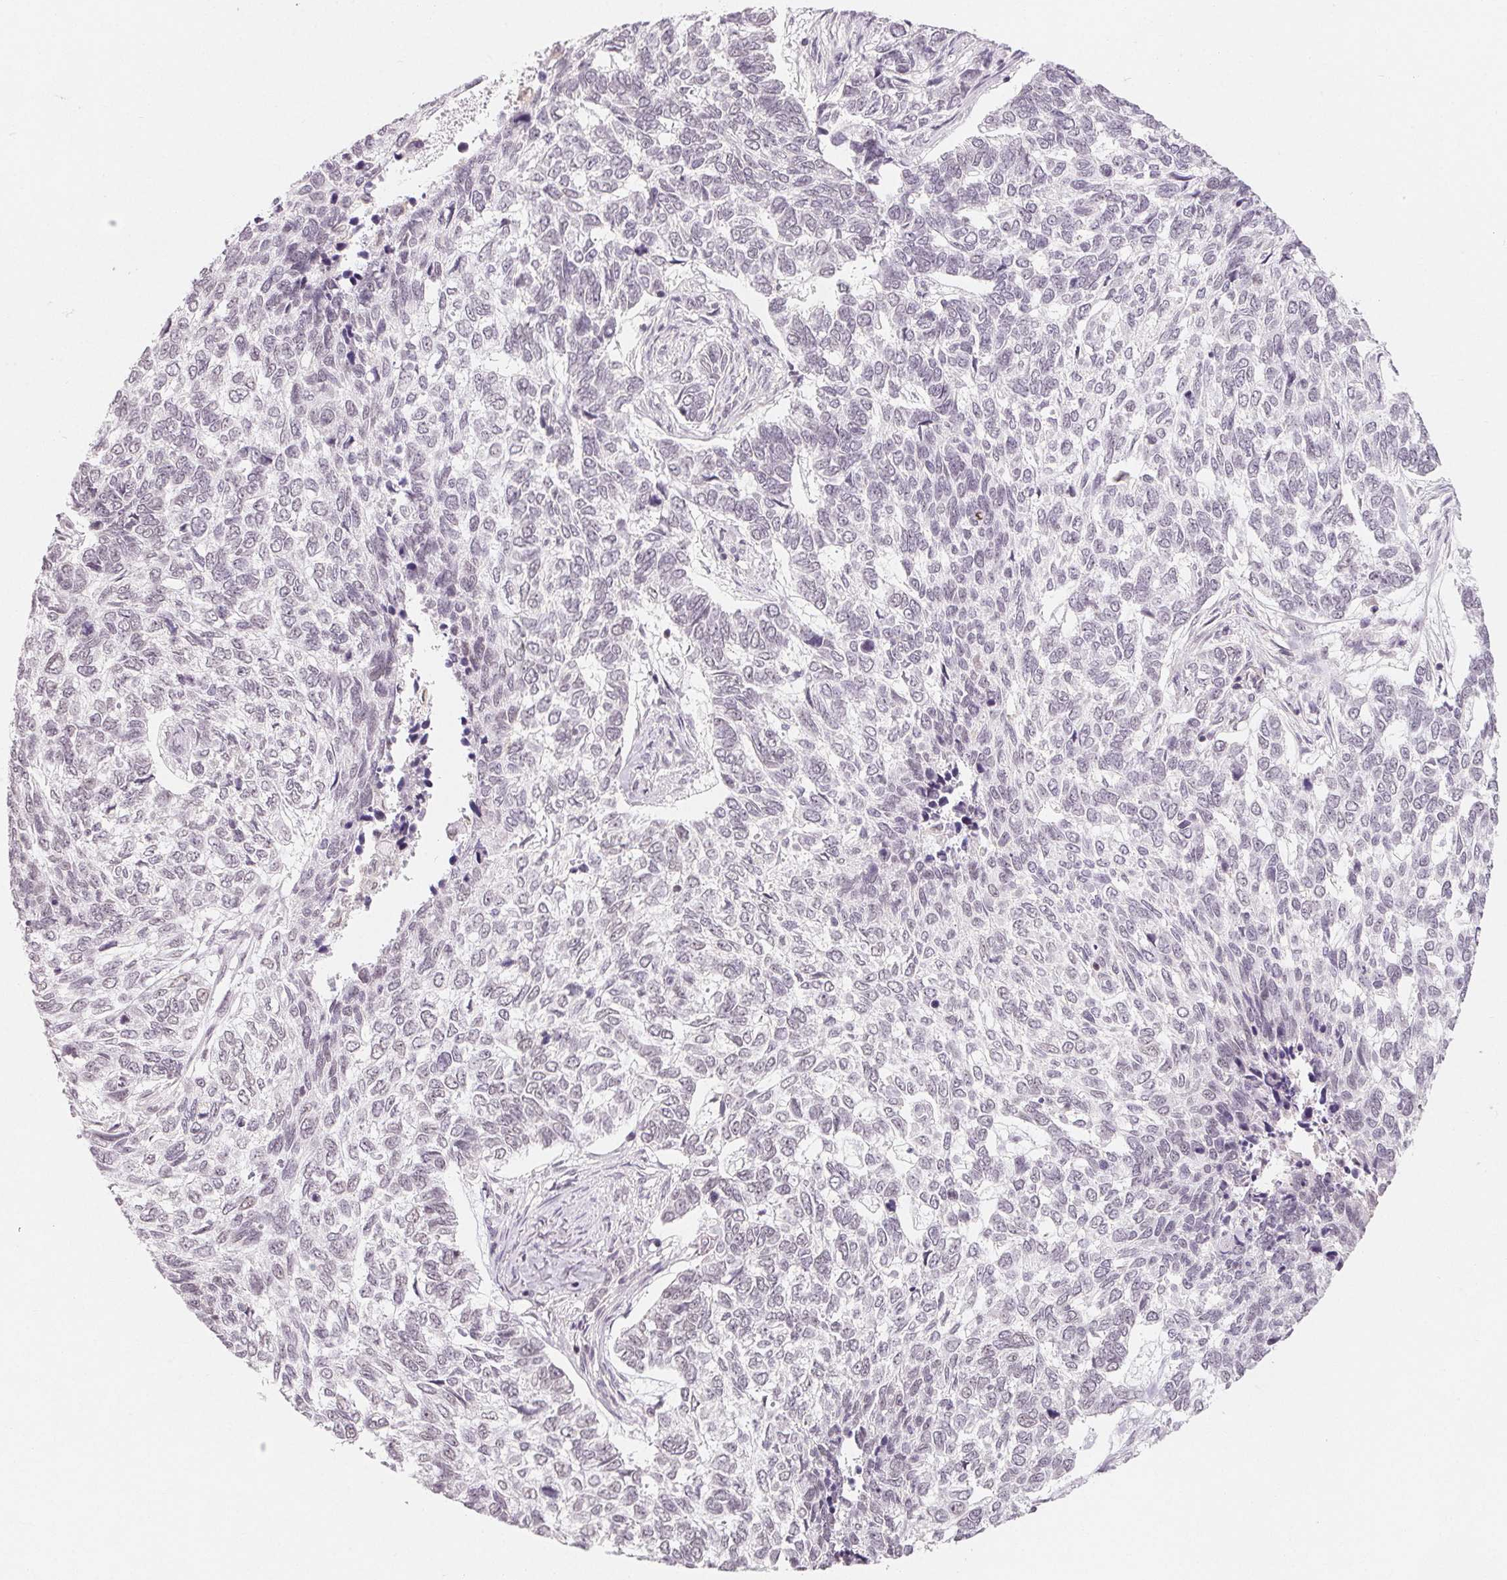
{"staining": {"intensity": "negative", "quantity": "none", "location": "none"}, "tissue": "skin cancer", "cell_type": "Tumor cells", "image_type": "cancer", "snomed": [{"axis": "morphology", "description": "Basal cell carcinoma"}, {"axis": "topography", "description": "Skin"}], "caption": "Human skin basal cell carcinoma stained for a protein using immunohistochemistry demonstrates no staining in tumor cells.", "gene": "NXF3", "patient": {"sex": "female", "age": 65}}